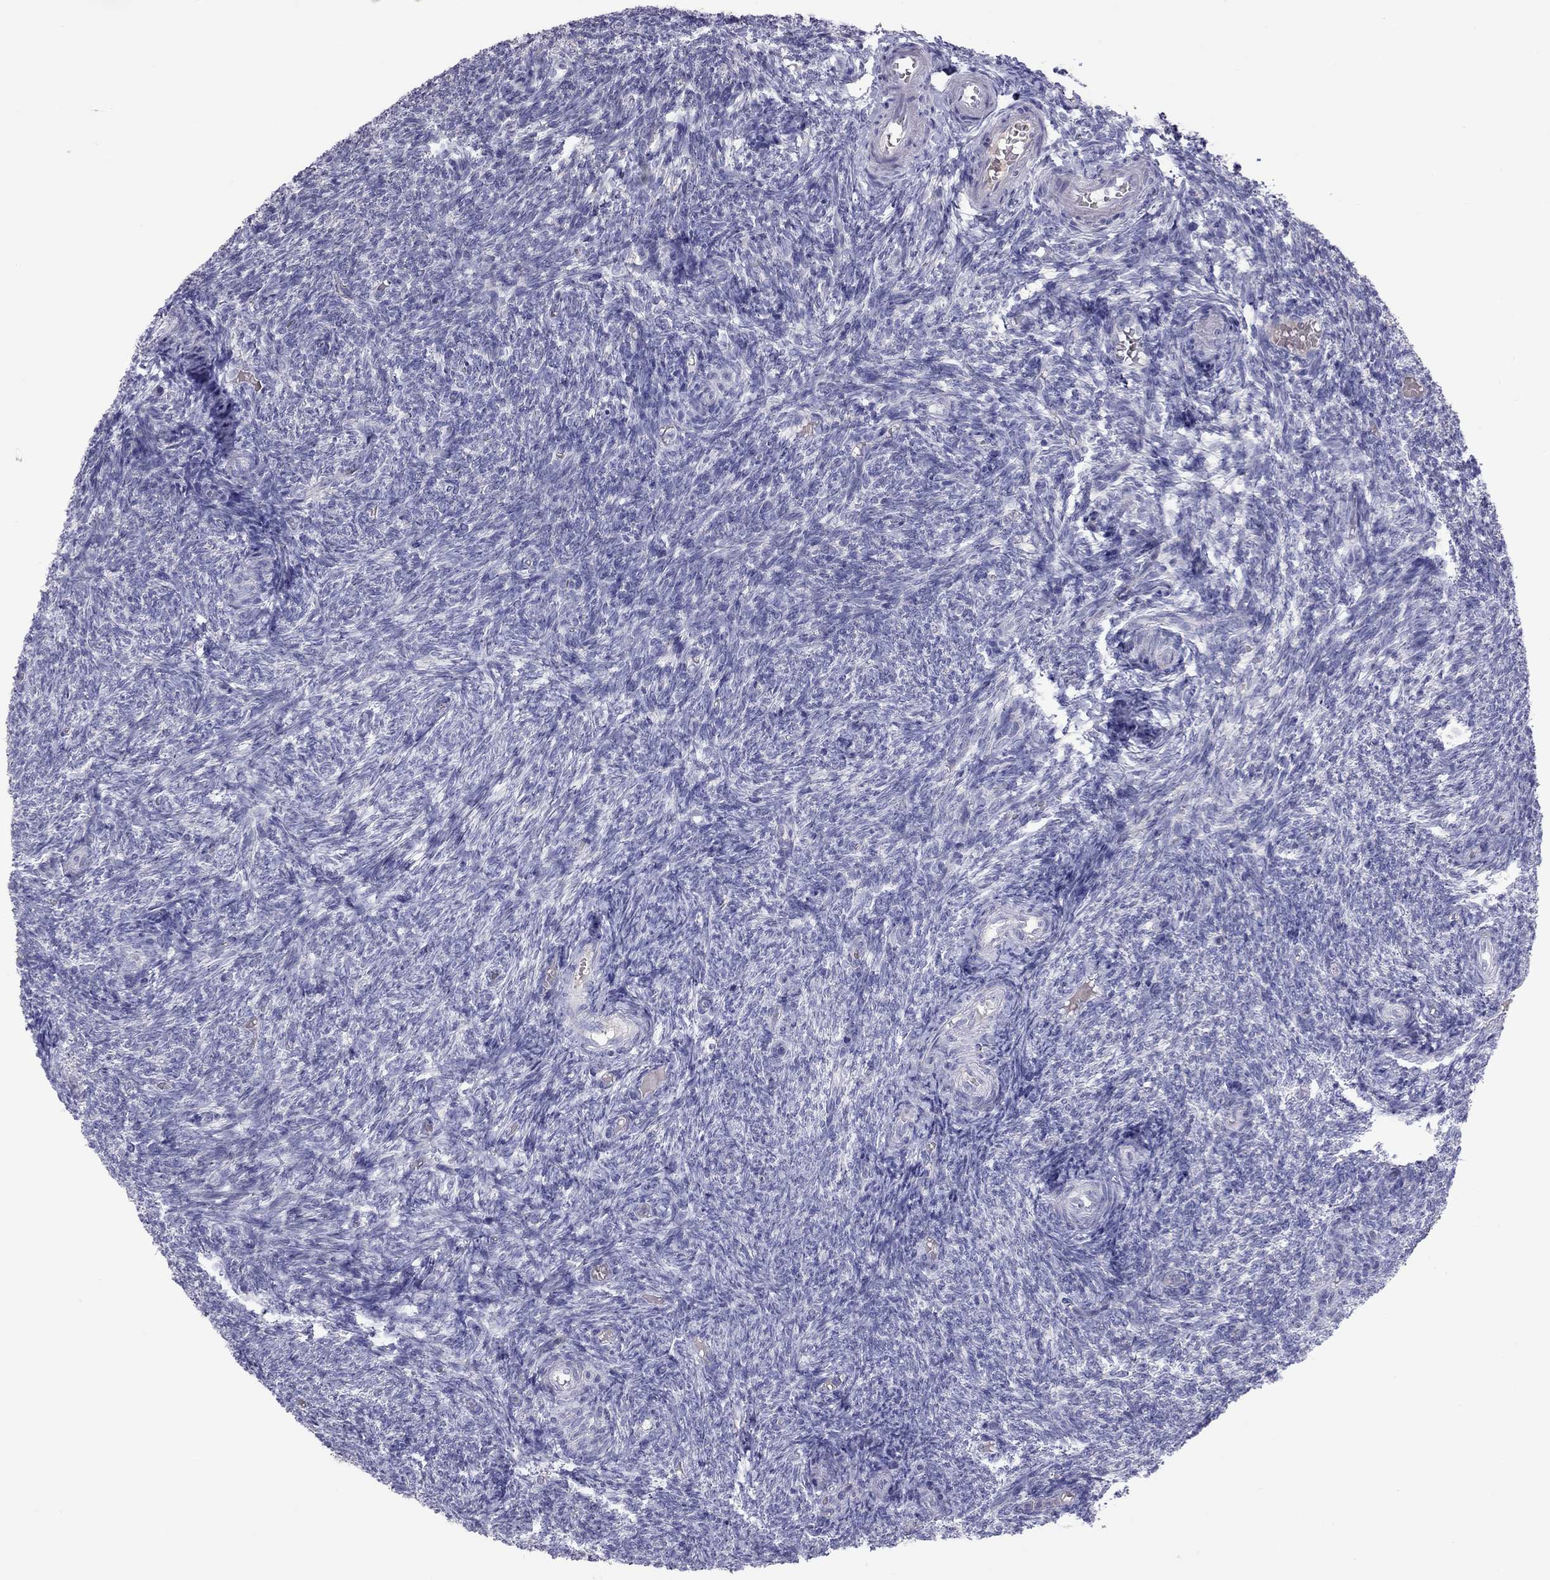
{"staining": {"intensity": "negative", "quantity": "none", "location": "none"}, "tissue": "ovary", "cell_type": "Follicle cells", "image_type": "normal", "snomed": [{"axis": "morphology", "description": "Normal tissue, NOS"}, {"axis": "topography", "description": "Ovary"}], "caption": "This is an immunohistochemistry photomicrograph of normal ovary. There is no staining in follicle cells.", "gene": "MUC16", "patient": {"sex": "female", "age": 39}}